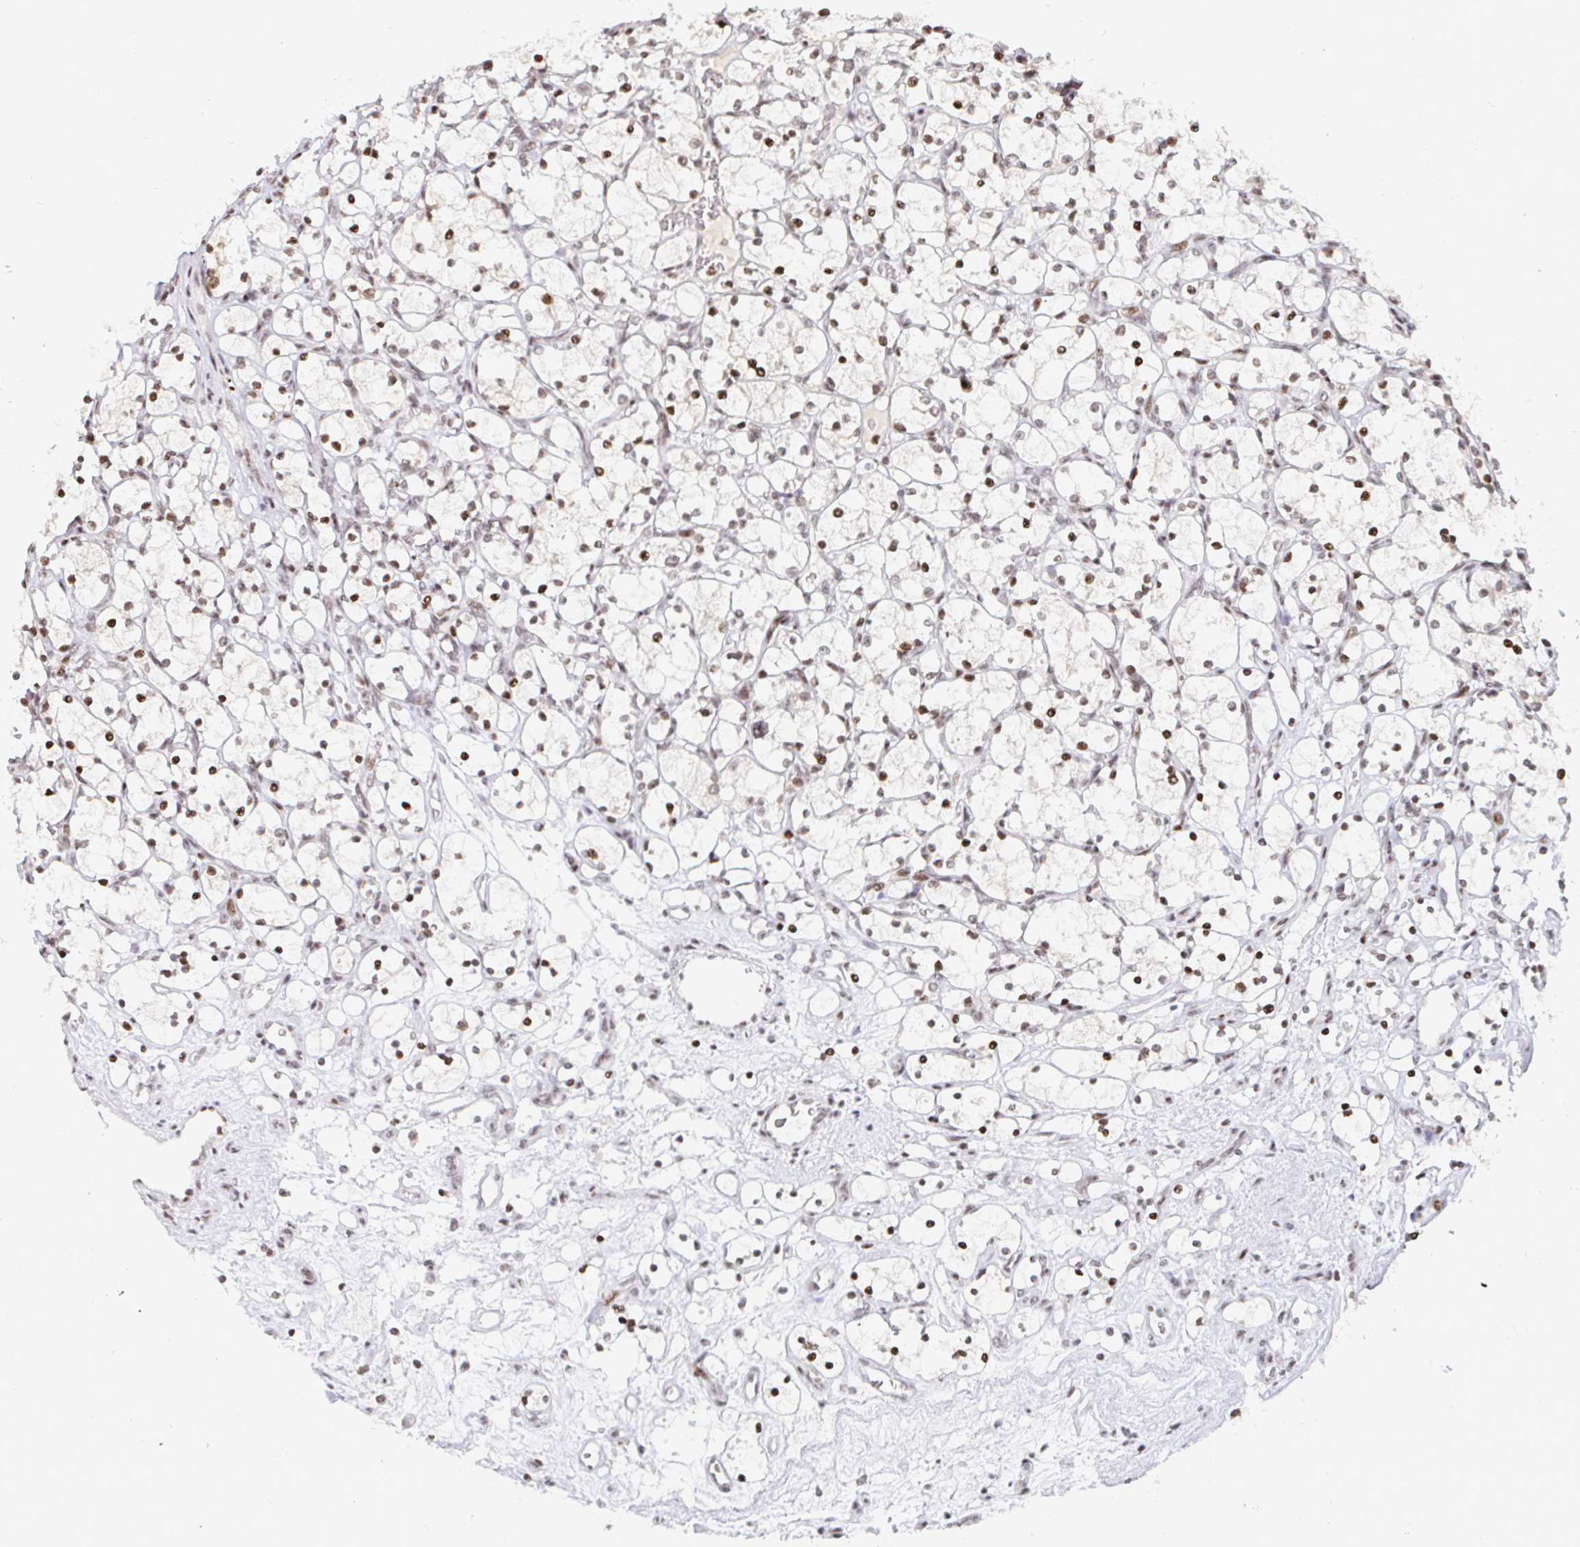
{"staining": {"intensity": "weak", "quantity": "25%-75%", "location": "nuclear"}, "tissue": "renal cancer", "cell_type": "Tumor cells", "image_type": "cancer", "snomed": [{"axis": "morphology", "description": "Adenocarcinoma, NOS"}, {"axis": "topography", "description": "Kidney"}], "caption": "DAB (3,3'-diaminobenzidine) immunohistochemical staining of human adenocarcinoma (renal) shows weak nuclear protein positivity in approximately 25%-75% of tumor cells.", "gene": "HOXC10", "patient": {"sex": "female", "age": 69}}